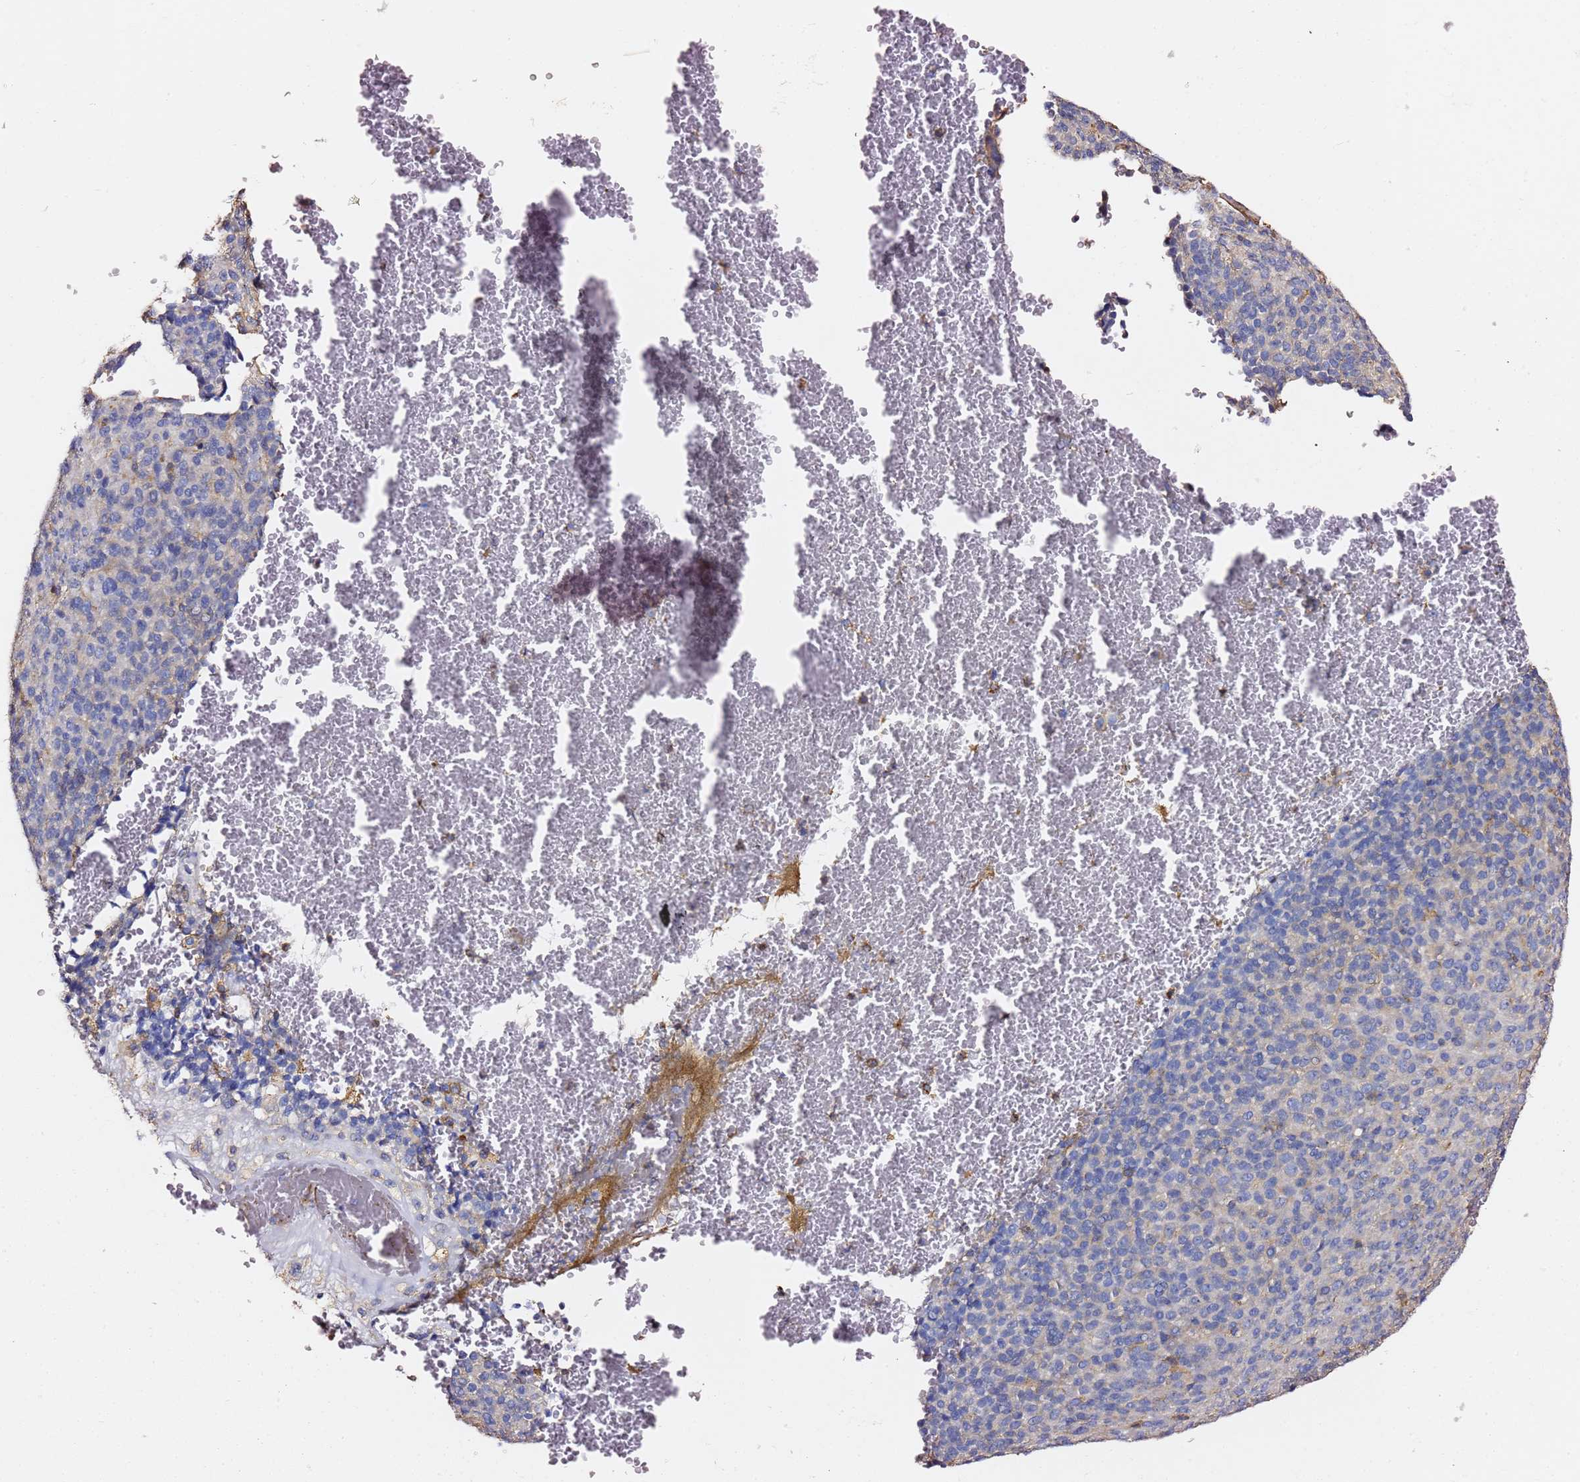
{"staining": {"intensity": "negative", "quantity": "none", "location": "none"}, "tissue": "melanoma", "cell_type": "Tumor cells", "image_type": "cancer", "snomed": [{"axis": "morphology", "description": "Malignant melanoma, Metastatic site"}, {"axis": "topography", "description": "Brain"}], "caption": "The immunohistochemistry histopathology image has no significant expression in tumor cells of malignant melanoma (metastatic site) tissue.", "gene": "ZFP36L2", "patient": {"sex": "female", "age": 56}}